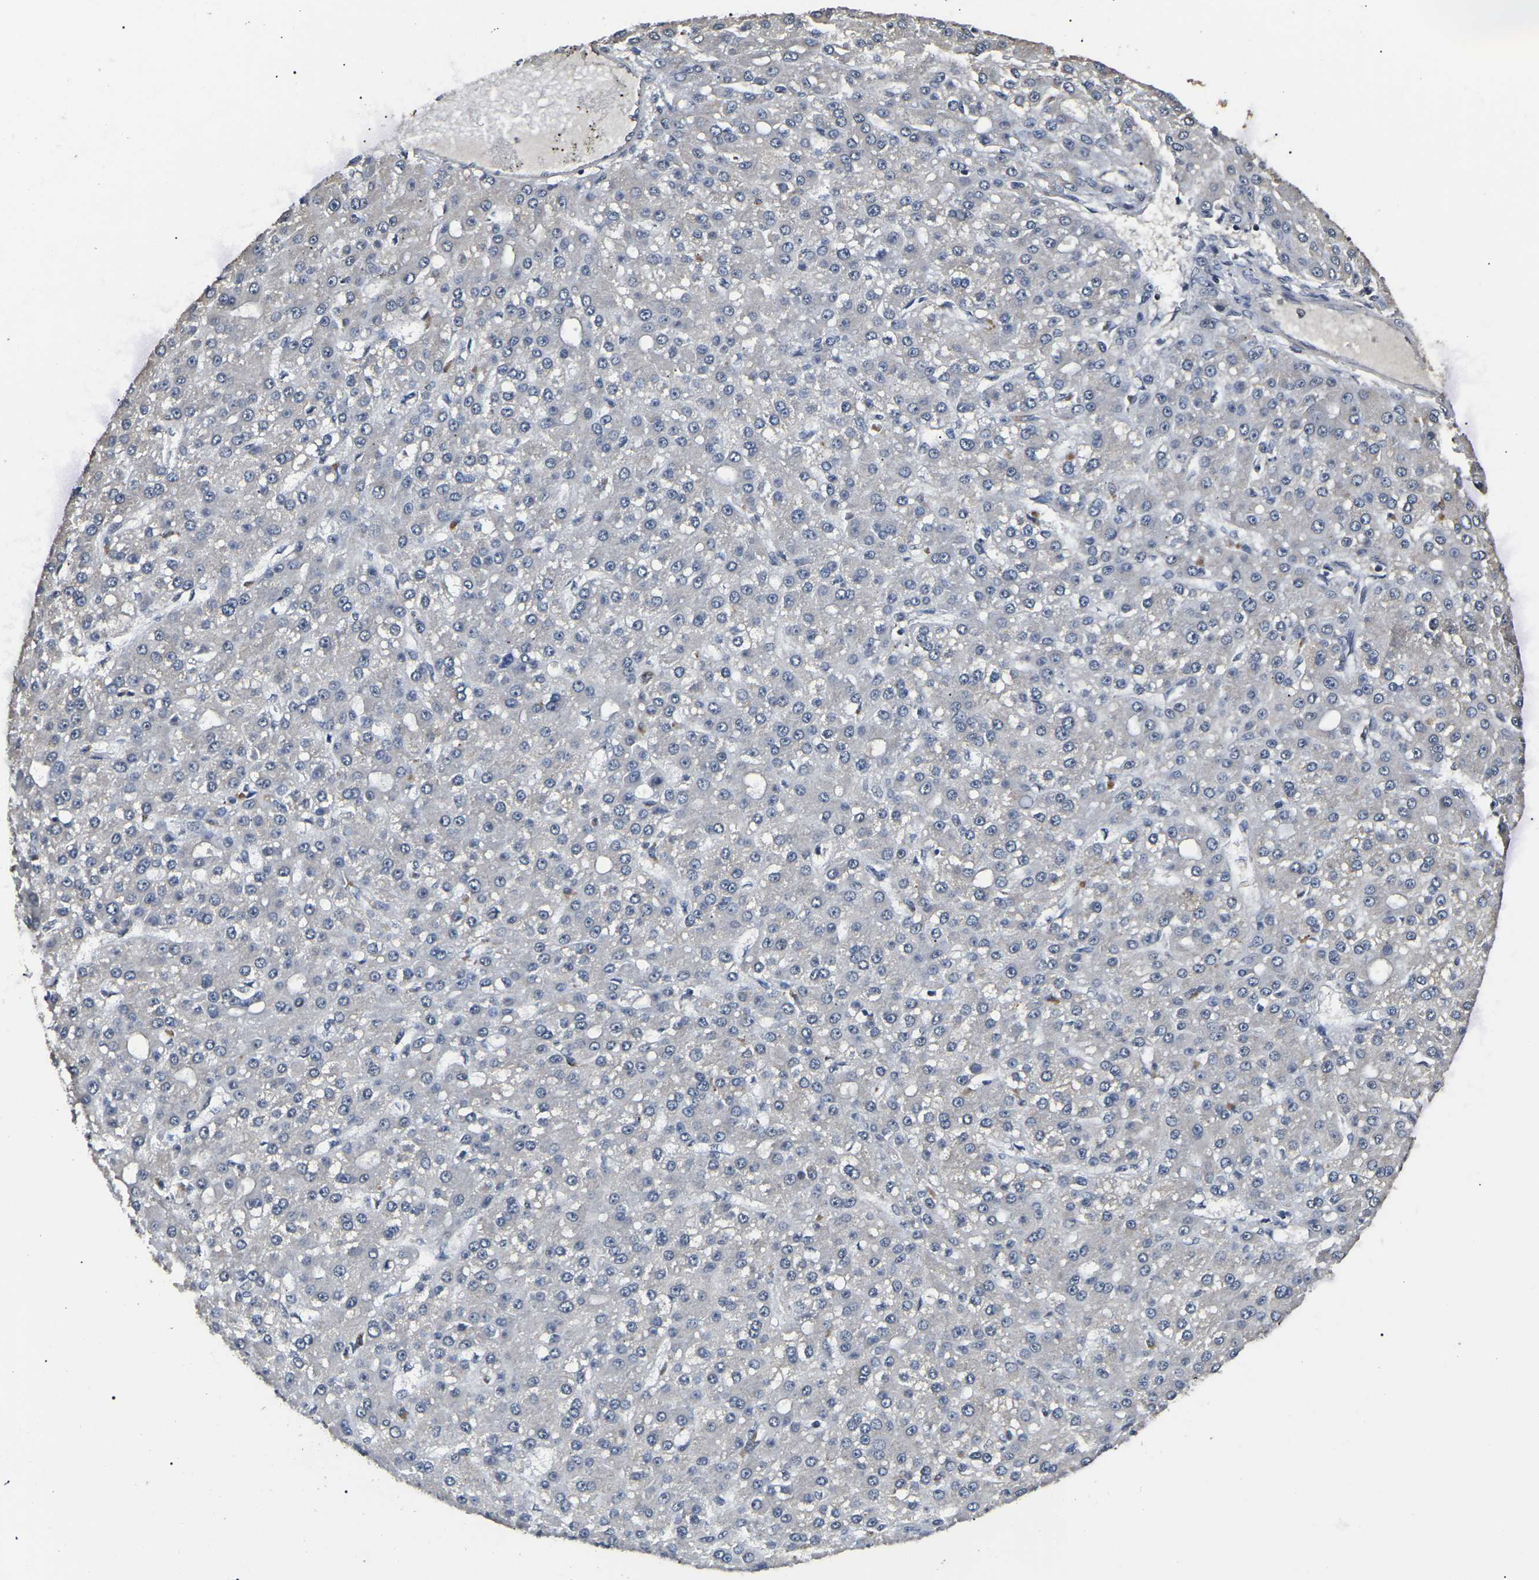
{"staining": {"intensity": "negative", "quantity": "none", "location": "none"}, "tissue": "liver cancer", "cell_type": "Tumor cells", "image_type": "cancer", "snomed": [{"axis": "morphology", "description": "Carcinoma, Hepatocellular, NOS"}, {"axis": "topography", "description": "Liver"}], "caption": "A high-resolution micrograph shows IHC staining of liver cancer (hepatocellular carcinoma), which displays no significant positivity in tumor cells.", "gene": "PPM1E", "patient": {"sex": "male", "age": 67}}